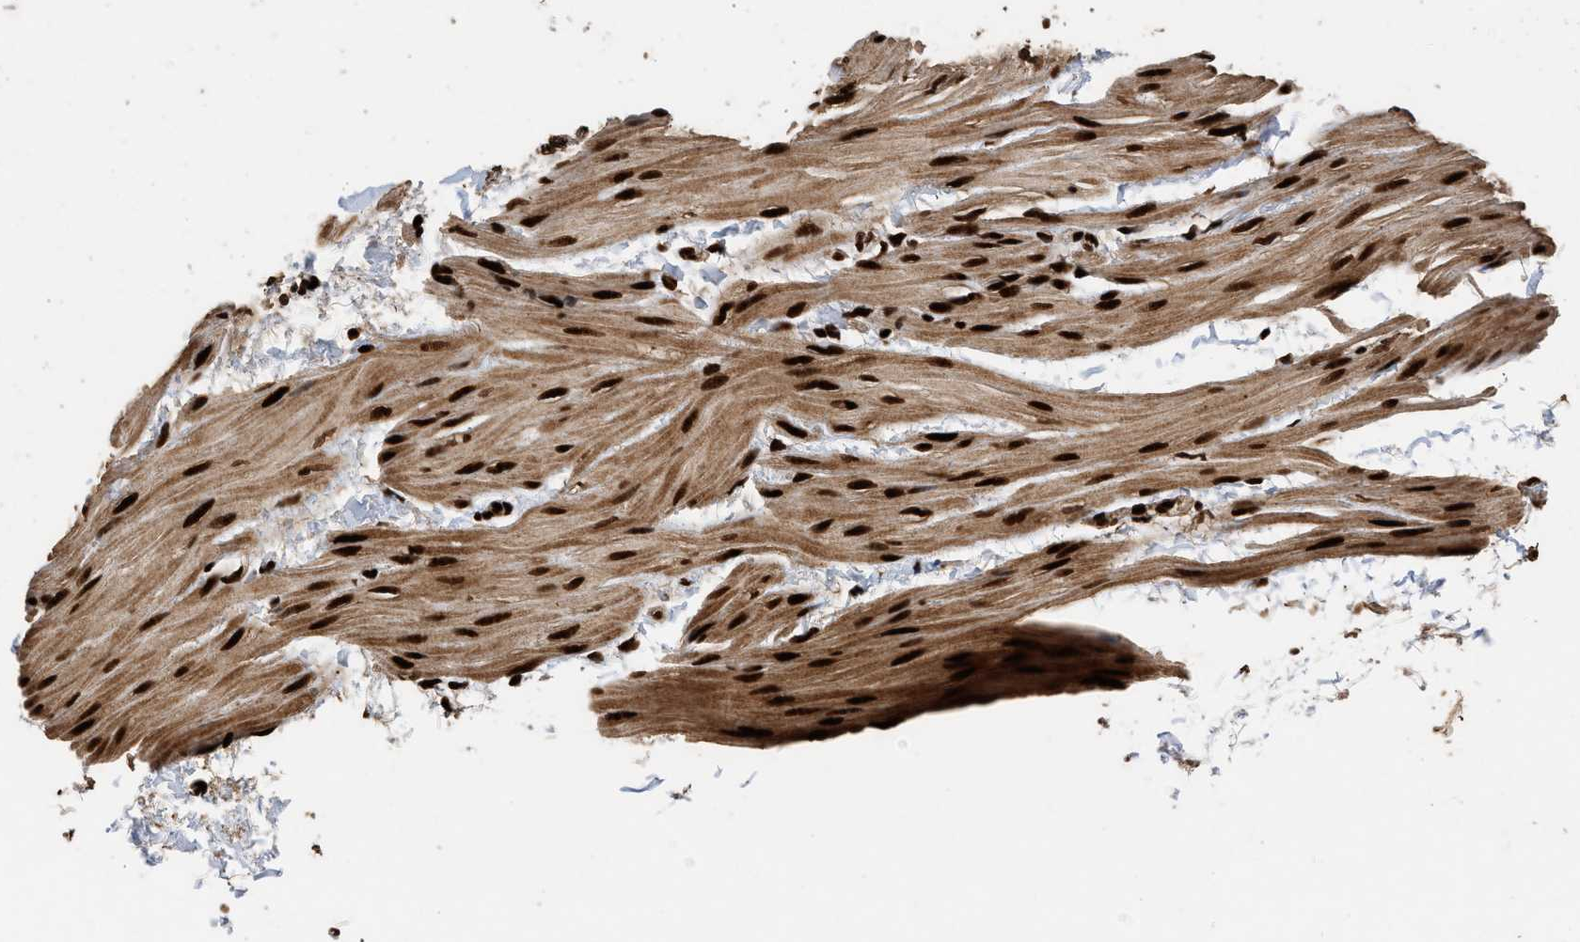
{"staining": {"intensity": "strong", "quantity": ">75%", "location": "cytoplasmic/membranous,nuclear"}, "tissue": "smooth muscle", "cell_type": "Smooth muscle cells", "image_type": "normal", "snomed": [{"axis": "morphology", "description": "Normal tissue, NOS"}, {"axis": "topography", "description": "Smooth muscle"}], "caption": "Immunohistochemical staining of benign smooth muscle reveals high levels of strong cytoplasmic/membranous,nuclear staining in approximately >75% of smooth muscle cells.", "gene": "PPP4R3B", "patient": {"sex": "male", "age": 16}}